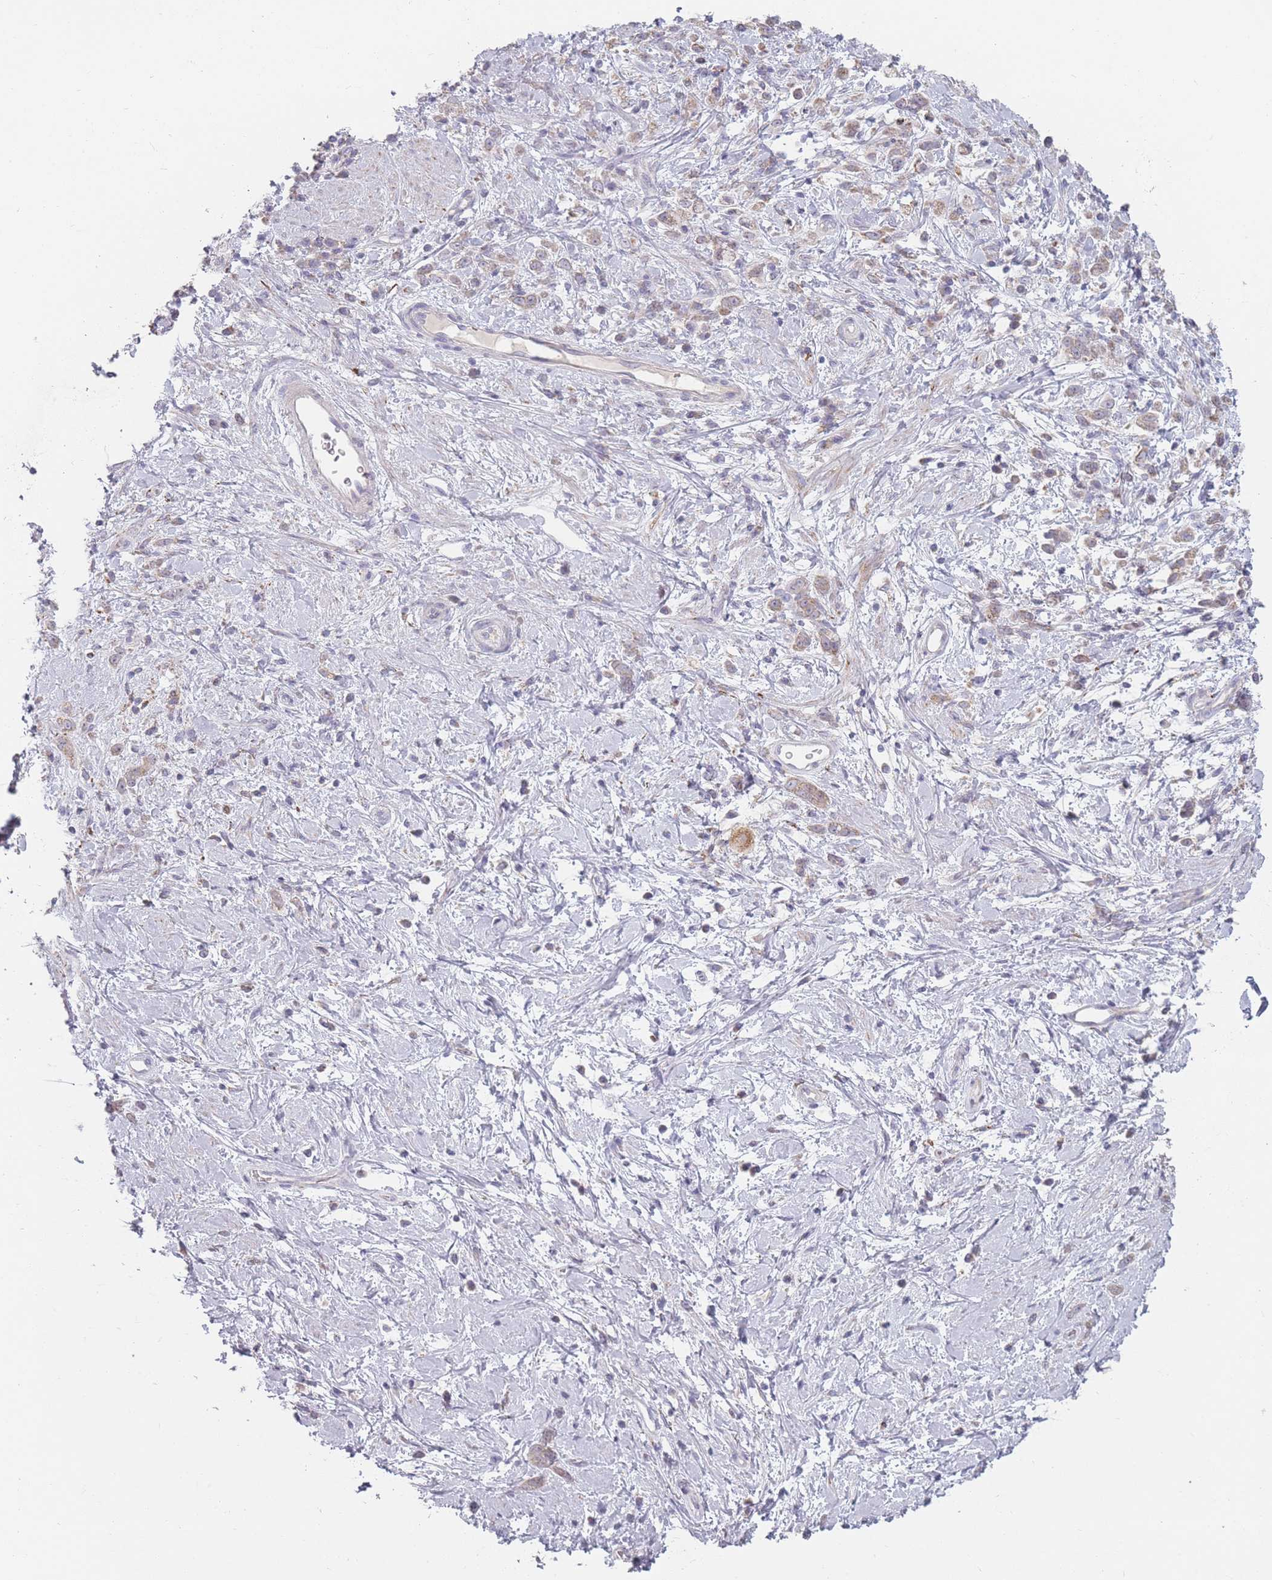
{"staining": {"intensity": "weak", "quantity": "<25%", "location": "cytoplasmic/membranous"}, "tissue": "stomach cancer", "cell_type": "Tumor cells", "image_type": "cancer", "snomed": [{"axis": "morphology", "description": "Adenocarcinoma, NOS"}, {"axis": "topography", "description": "Stomach"}], "caption": "Tumor cells are negative for protein expression in human stomach adenocarcinoma.", "gene": "PEX11B", "patient": {"sex": "female", "age": 60}}